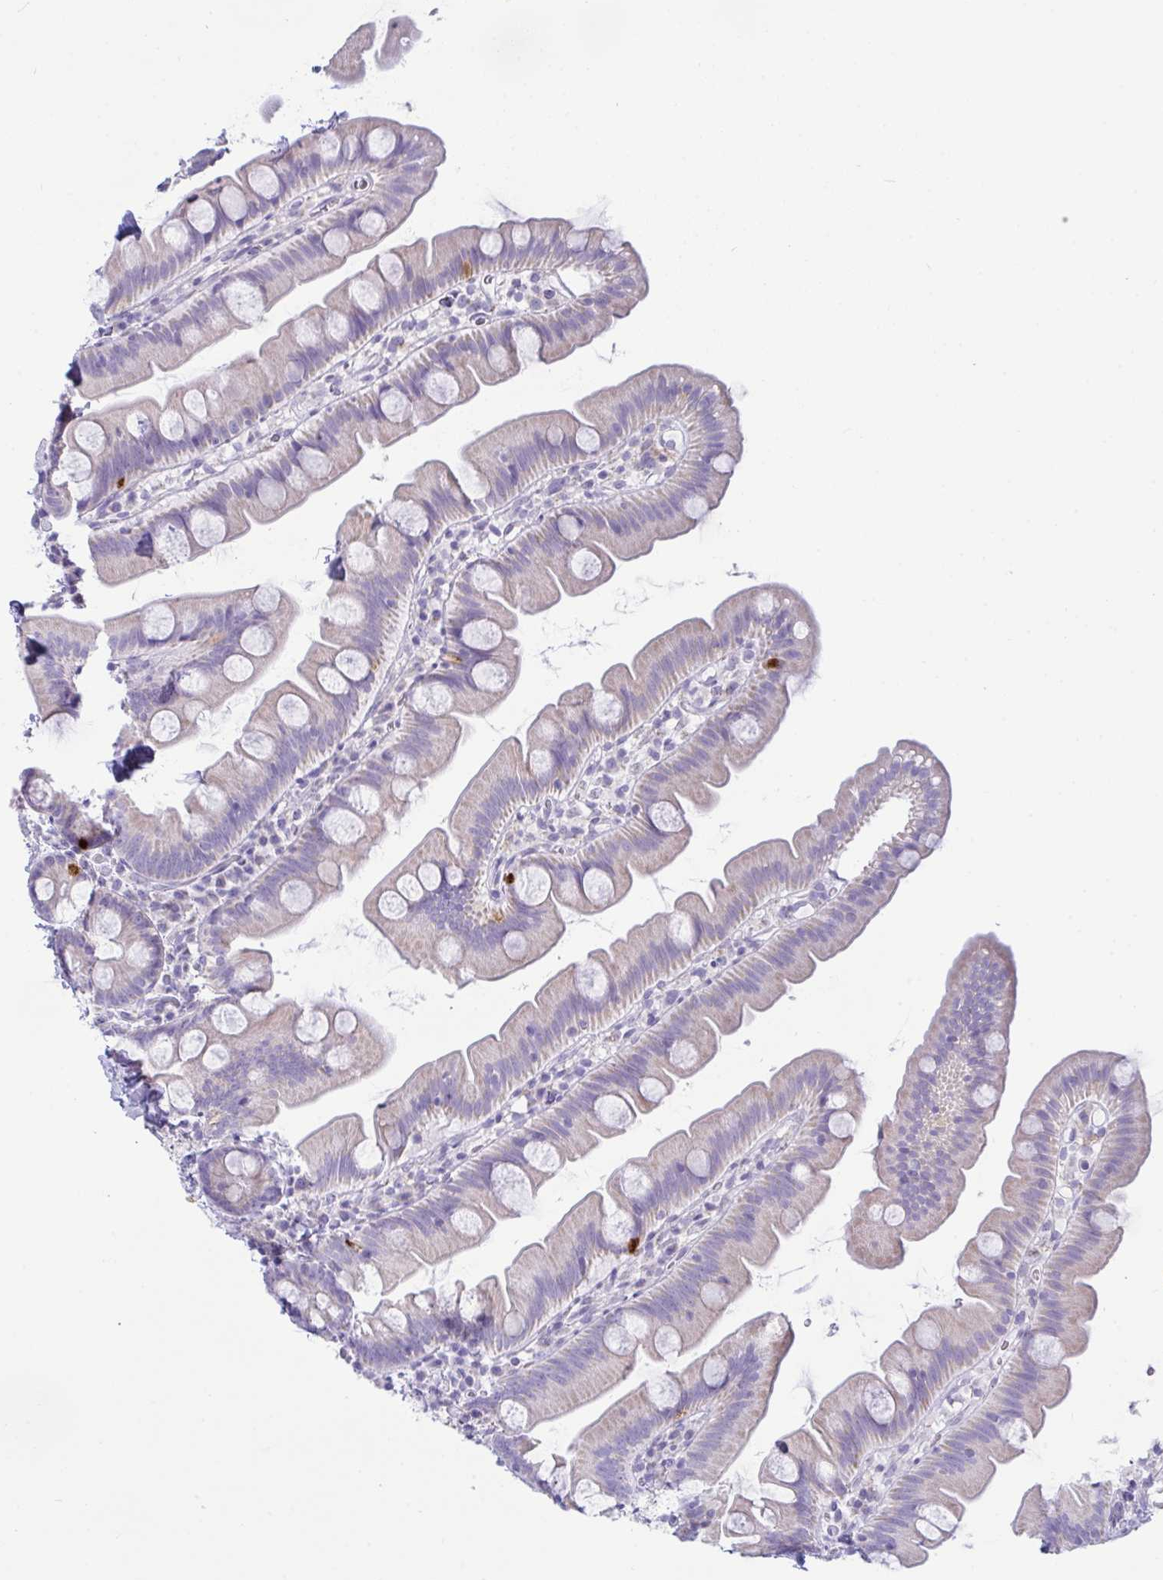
{"staining": {"intensity": "moderate", "quantity": "<25%", "location": "cytoplasmic/membranous"}, "tissue": "small intestine", "cell_type": "Glandular cells", "image_type": "normal", "snomed": [{"axis": "morphology", "description": "Normal tissue, NOS"}, {"axis": "topography", "description": "Small intestine"}], "caption": "DAB immunohistochemical staining of benign small intestine demonstrates moderate cytoplasmic/membranous protein positivity in about <25% of glandular cells.", "gene": "BBS1", "patient": {"sex": "female", "age": 68}}